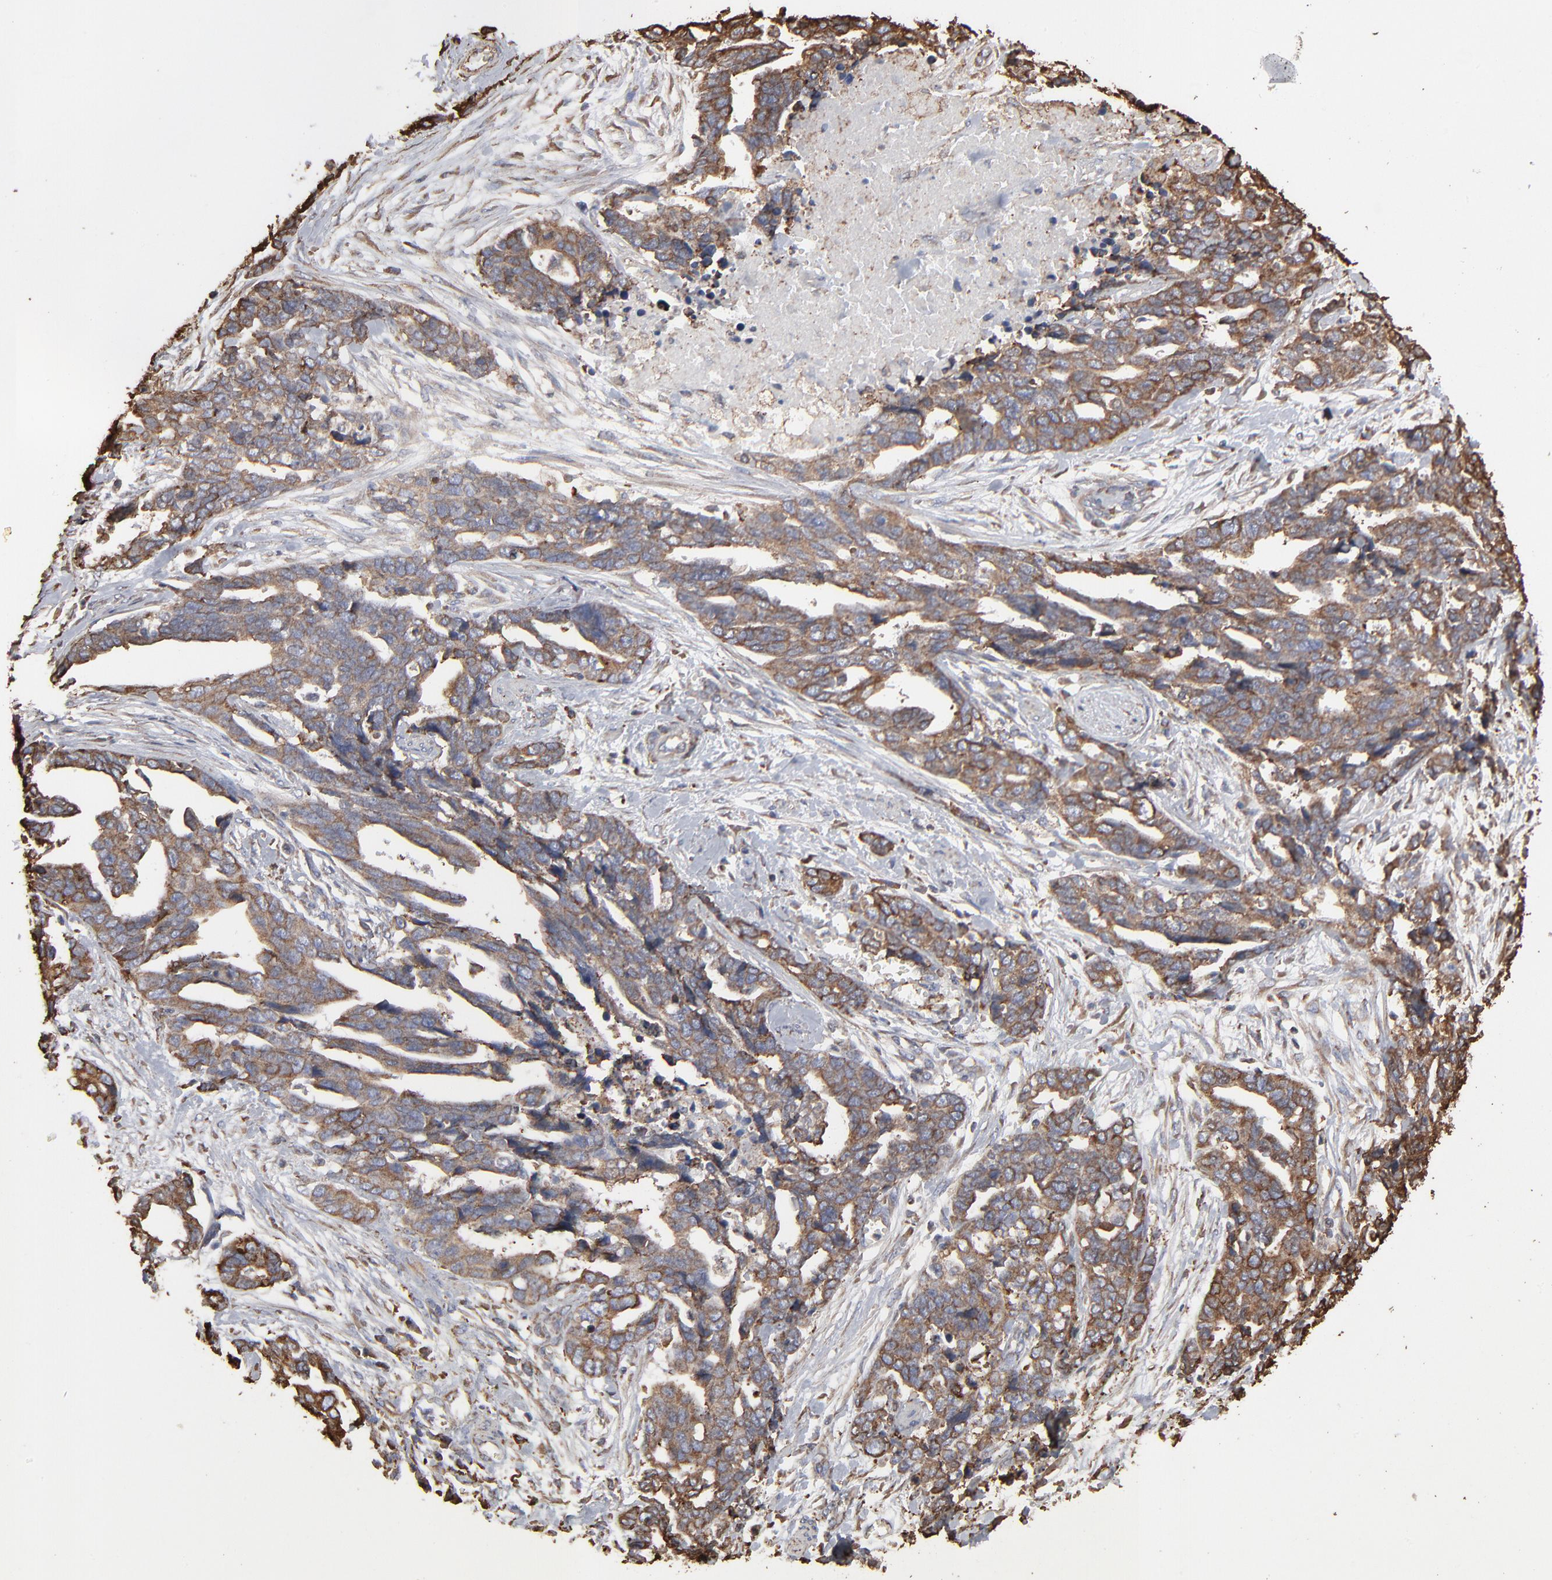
{"staining": {"intensity": "weak", "quantity": "<25%", "location": "cytoplasmic/membranous"}, "tissue": "ovarian cancer", "cell_type": "Tumor cells", "image_type": "cancer", "snomed": [{"axis": "morphology", "description": "Normal tissue, NOS"}, {"axis": "morphology", "description": "Cystadenocarcinoma, serous, NOS"}, {"axis": "topography", "description": "Fallopian tube"}, {"axis": "topography", "description": "Ovary"}], "caption": "Ovarian serous cystadenocarcinoma stained for a protein using immunohistochemistry (IHC) shows no staining tumor cells.", "gene": "PDIA3", "patient": {"sex": "female", "age": 56}}